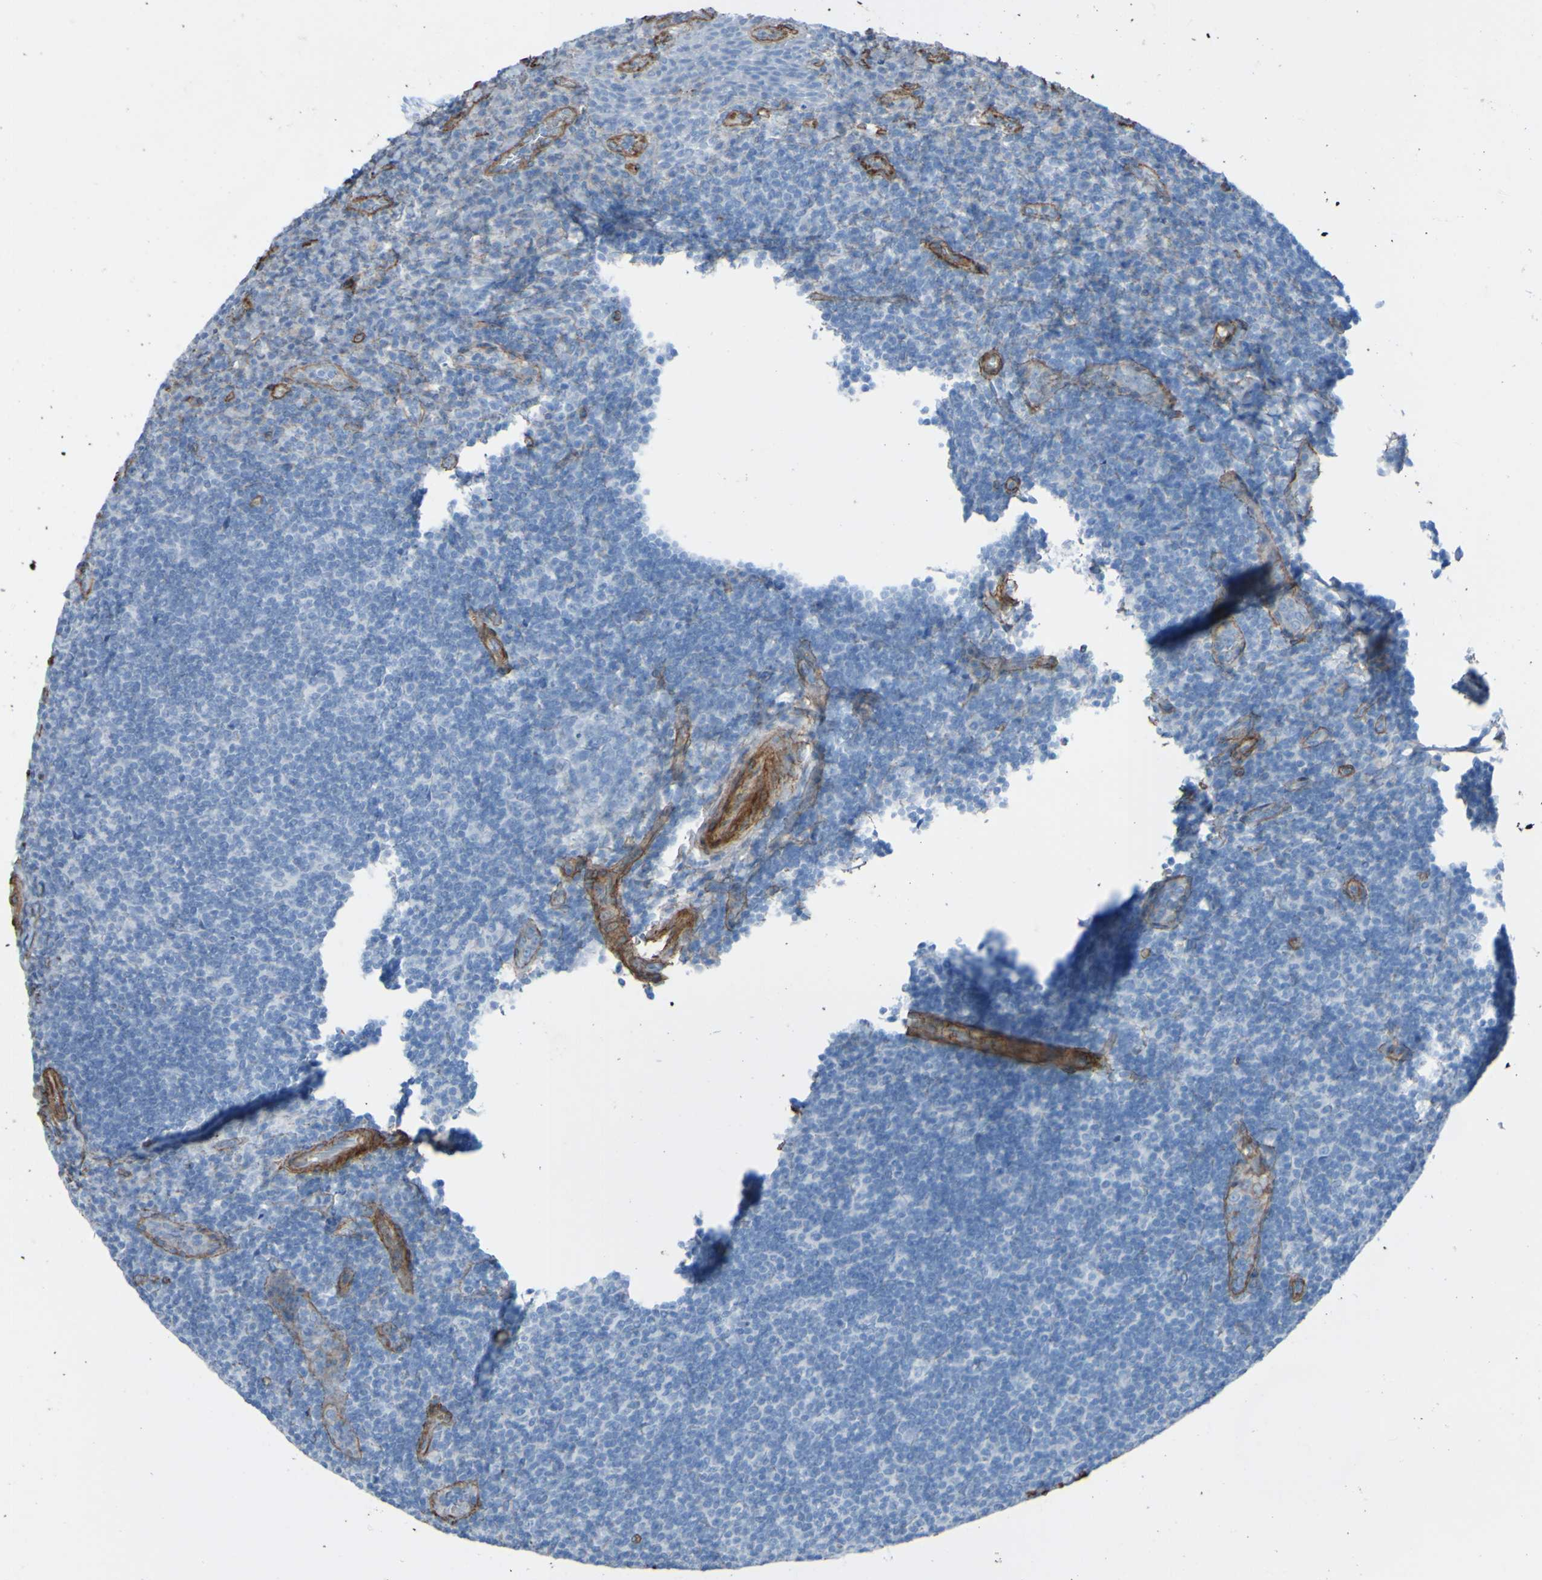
{"staining": {"intensity": "negative", "quantity": "none", "location": "none"}, "tissue": "tonsil", "cell_type": "Germinal center cells", "image_type": "normal", "snomed": [{"axis": "morphology", "description": "Normal tissue, NOS"}, {"axis": "topography", "description": "Tonsil"}], "caption": "High power microscopy histopathology image of an immunohistochemistry micrograph of normal tonsil, revealing no significant positivity in germinal center cells.", "gene": "COL4A2", "patient": {"sex": "male", "age": 37}}